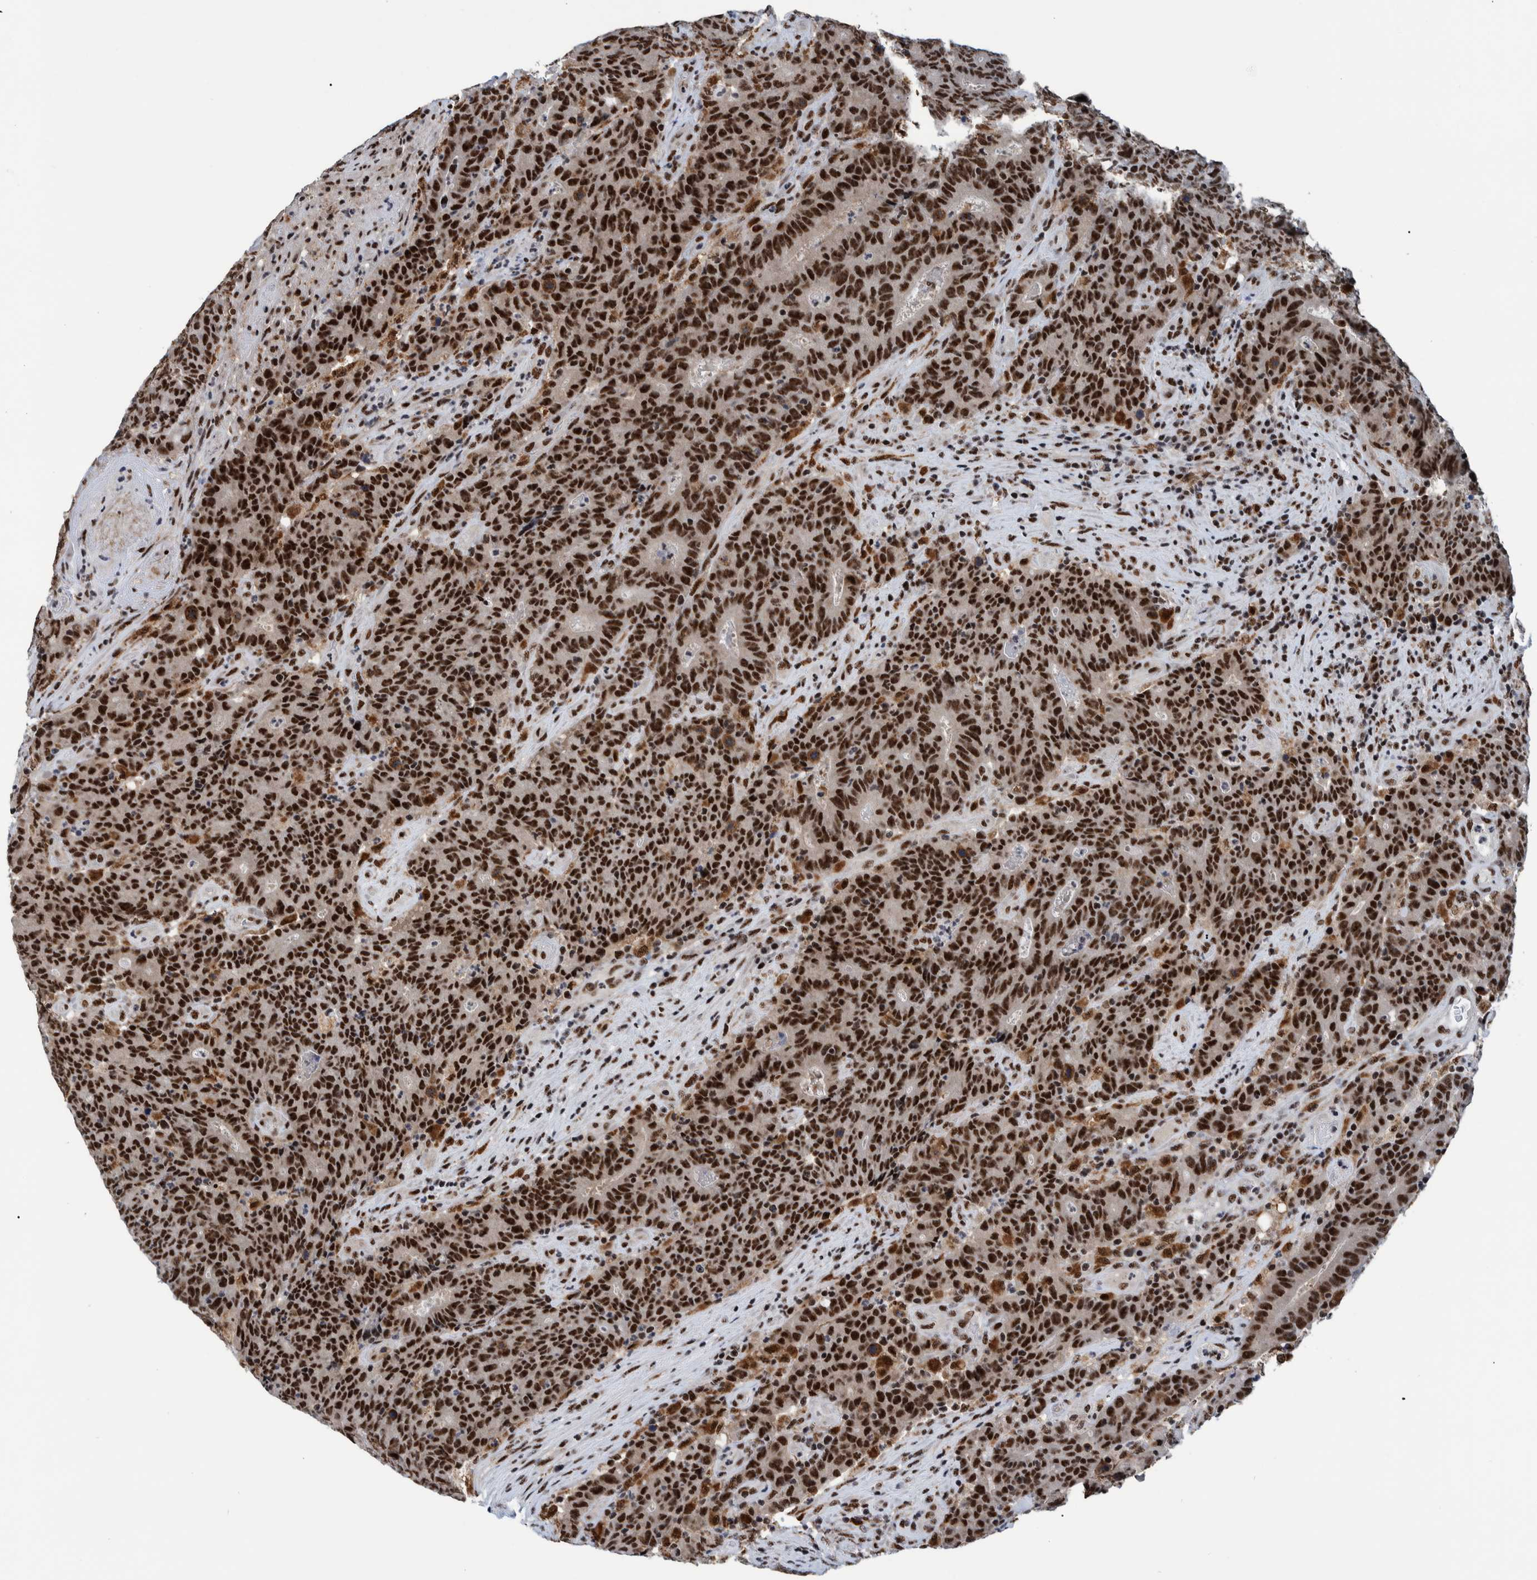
{"staining": {"intensity": "strong", "quantity": ">75%", "location": "nuclear"}, "tissue": "colorectal cancer", "cell_type": "Tumor cells", "image_type": "cancer", "snomed": [{"axis": "morphology", "description": "Normal tissue, NOS"}, {"axis": "morphology", "description": "Adenocarcinoma, NOS"}, {"axis": "topography", "description": "Colon"}], "caption": "Protein staining shows strong nuclear staining in about >75% of tumor cells in adenocarcinoma (colorectal).", "gene": "EFTUD2", "patient": {"sex": "female", "age": 75}}